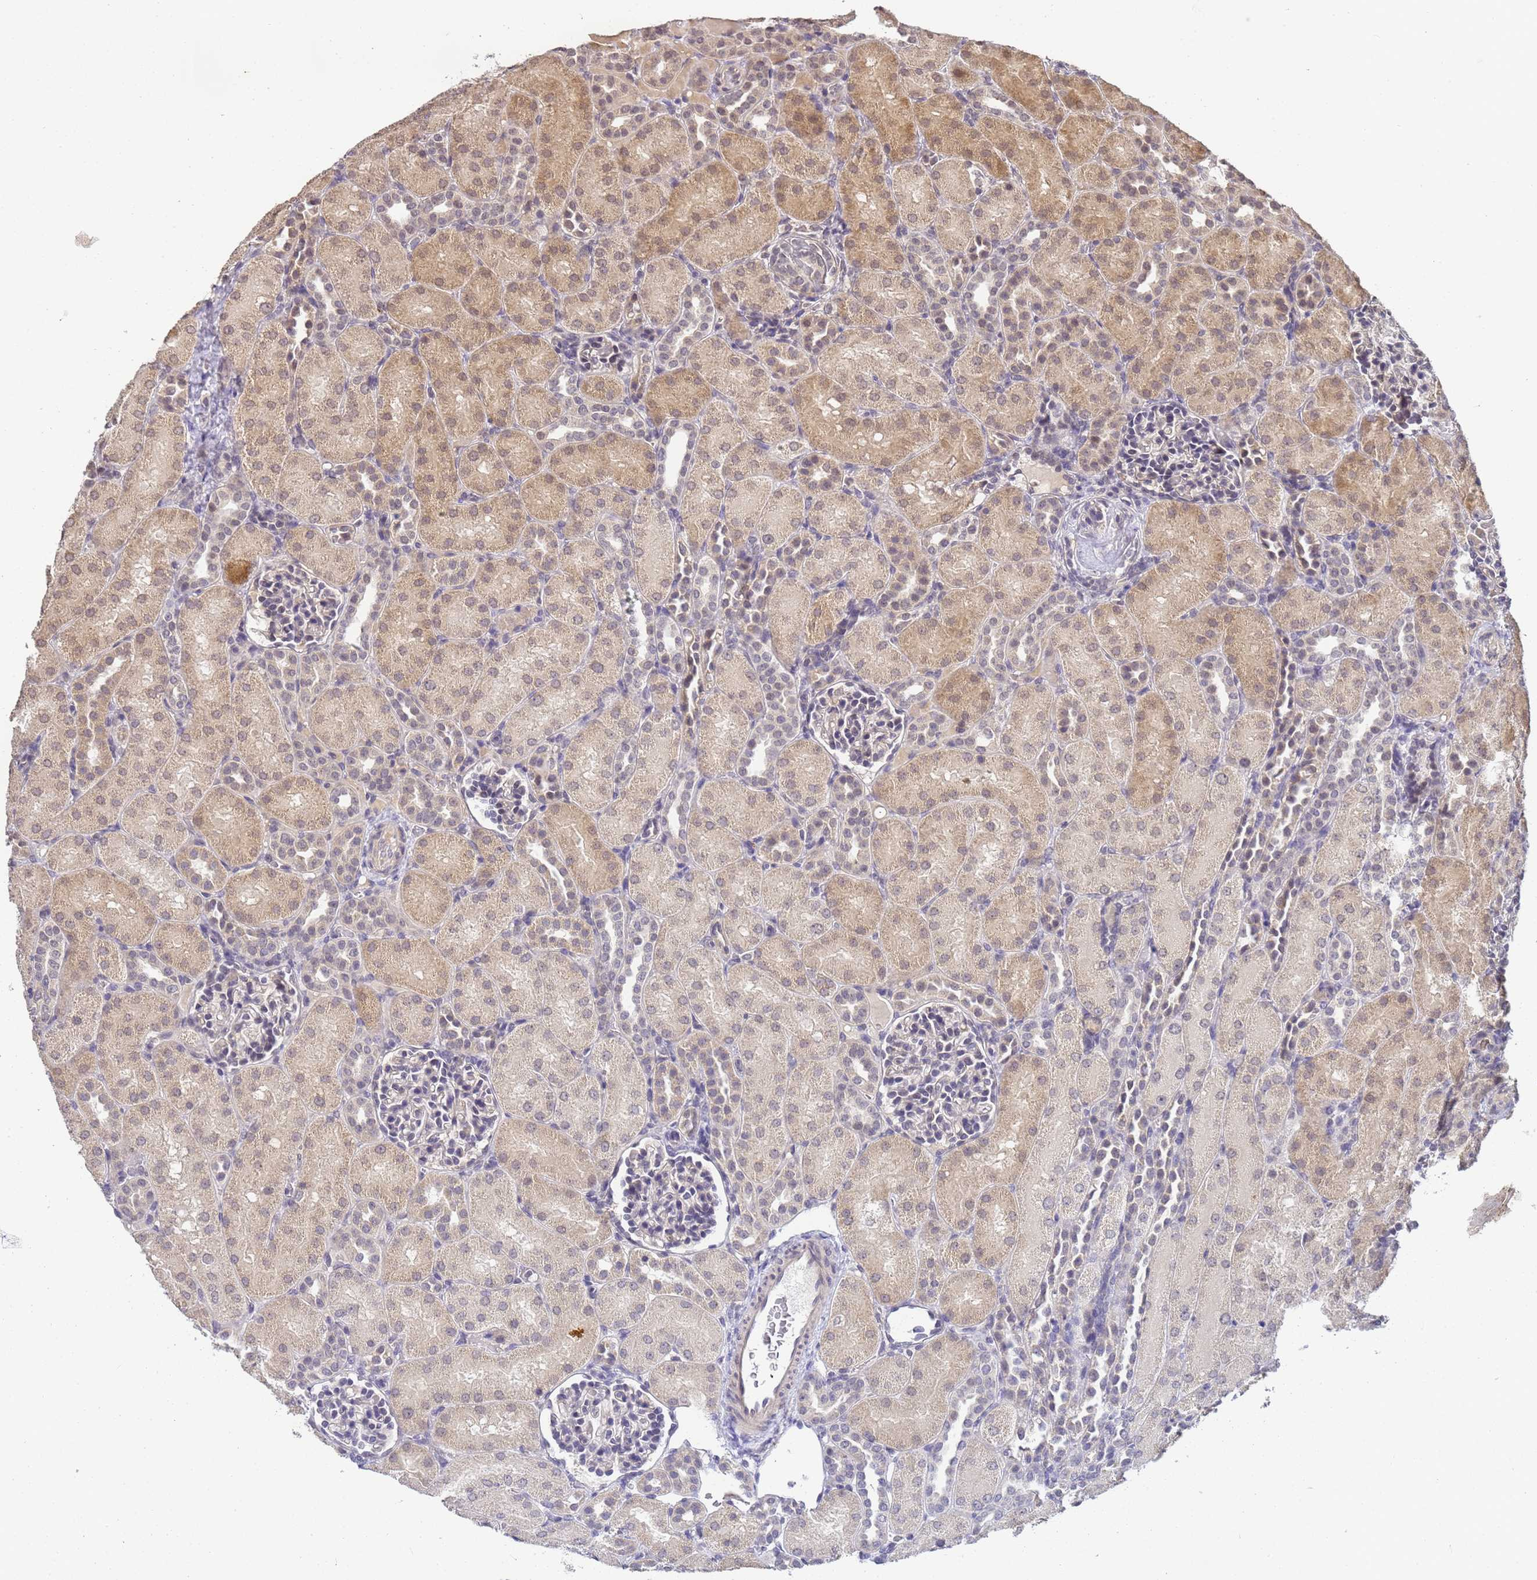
{"staining": {"intensity": "negative", "quantity": "none", "location": "none"}, "tissue": "kidney", "cell_type": "Cells in glomeruli", "image_type": "normal", "snomed": [{"axis": "morphology", "description": "Normal tissue, NOS"}, {"axis": "topography", "description": "Kidney"}], "caption": "Immunohistochemical staining of unremarkable kidney demonstrates no significant staining in cells in glomeruli.", "gene": "MYL7", "patient": {"sex": "male", "age": 1}}